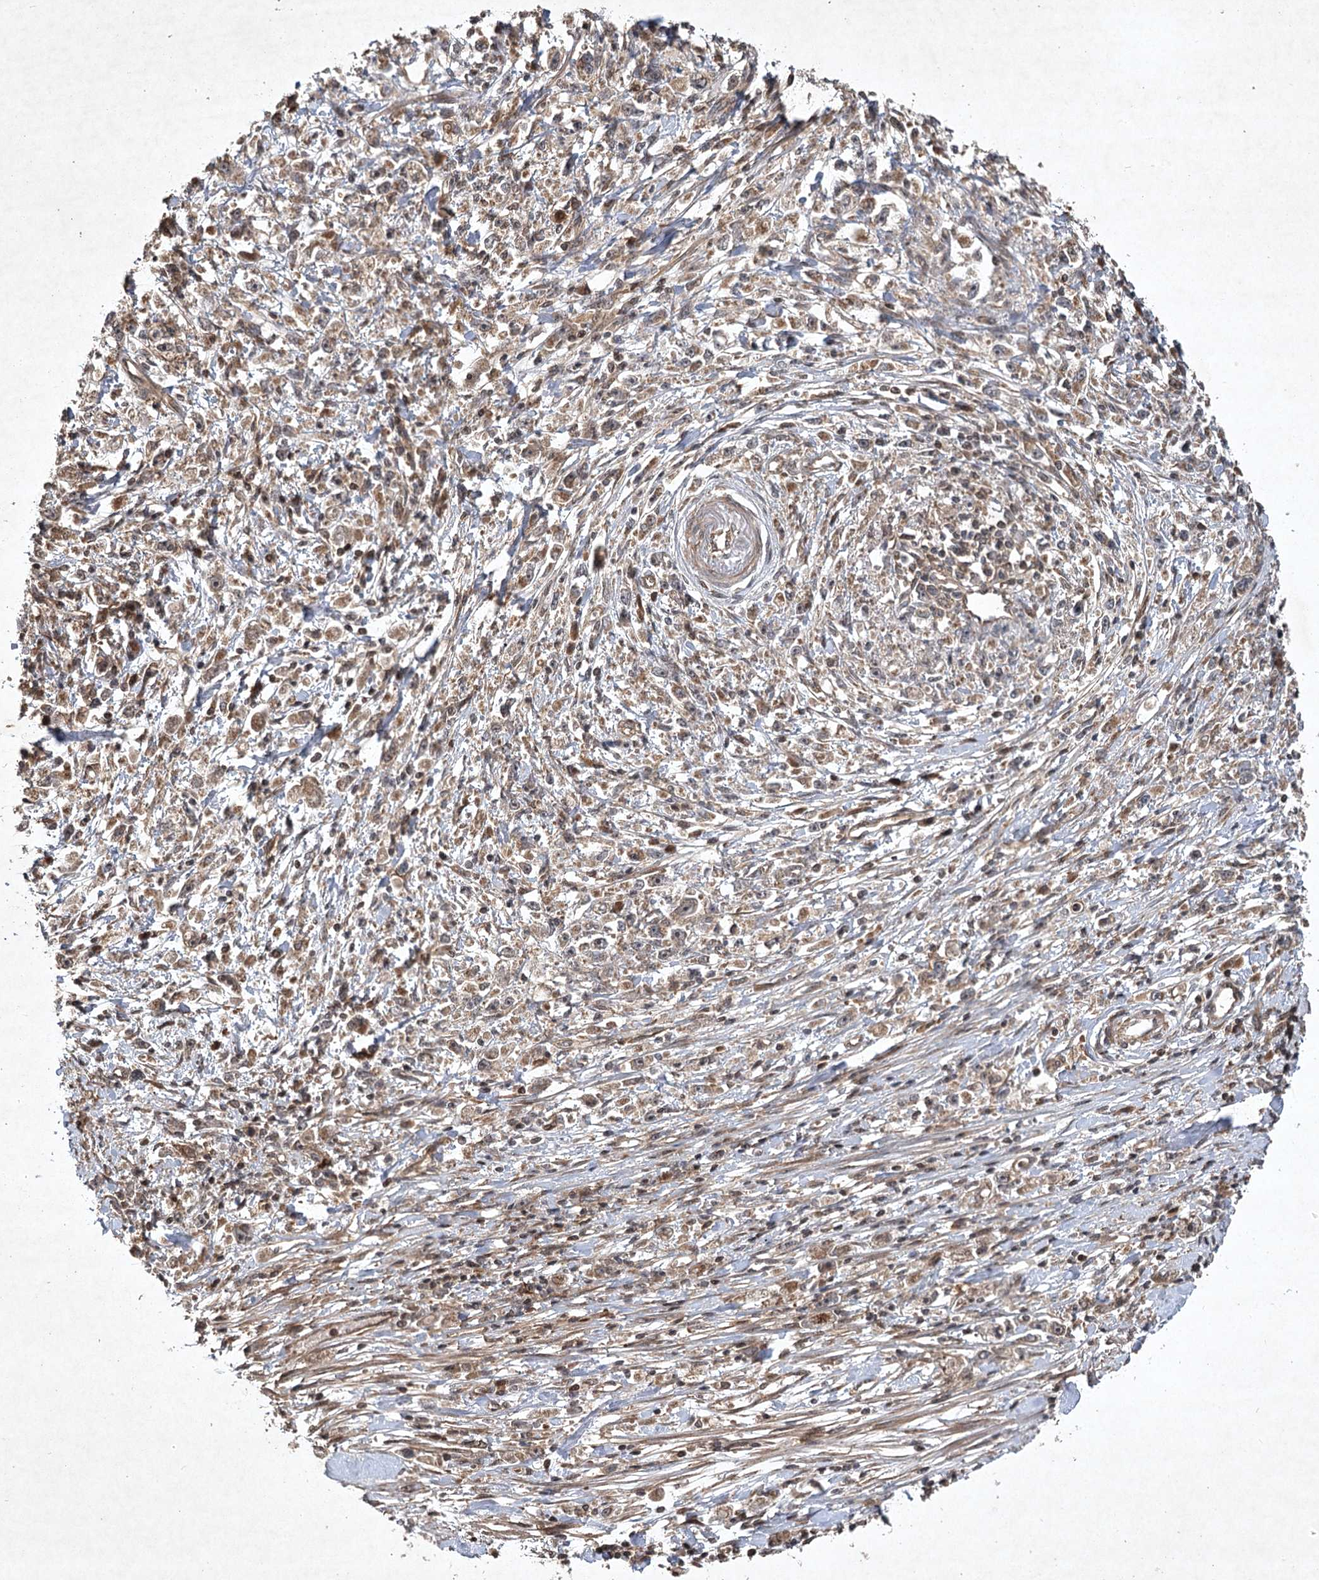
{"staining": {"intensity": "weak", "quantity": ">75%", "location": "cytoplasmic/membranous"}, "tissue": "stomach cancer", "cell_type": "Tumor cells", "image_type": "cancer", "snomed": [{"axis": "morphology", "description": "Adenocarcinoma, NOS"}, {"axis": "topography", "description": "Stomach"}], "caption": "Weak cytoplasmic/membranous staining for a protein is present in about >75% of tumor cells of stomach cancer using immunohistochemistry.", "gene": "INSIG2", "patient": {"sex": "female", "age": 59}}